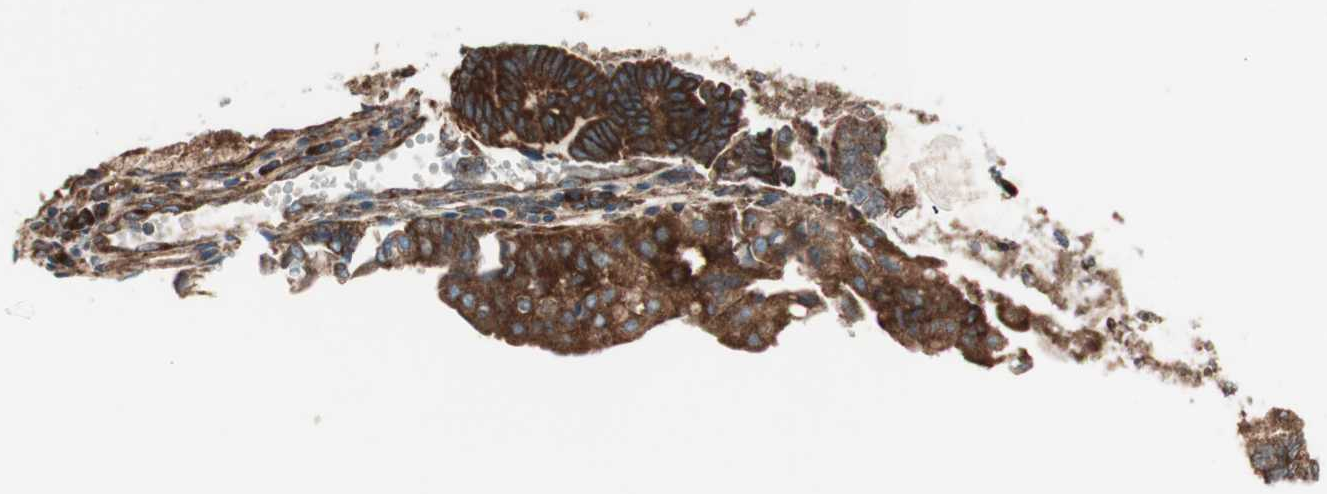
{"staining": {"intensity": "strong", "quantity": ">75%", "location": "cytoplasmic/membranous"}, "tissue": "endometrial cancer", "cell_type": "Tumor cells", "image_type": "cancer", "snomed": [{"axis": "morphology", "description": "Adenocarcinoma, NOS"}, {"axis": "topography", "description": "Endometrium"}], "caption": "Adenocarcinoma (endometrial) stained for a protein demonstrates strong cytoplasmic/membranous positivity in tumor cells. (IHC, brightfield microscopy, high magnification).", "gene": "RAB5A", "patient": {"sex": "female", "age": 59}}